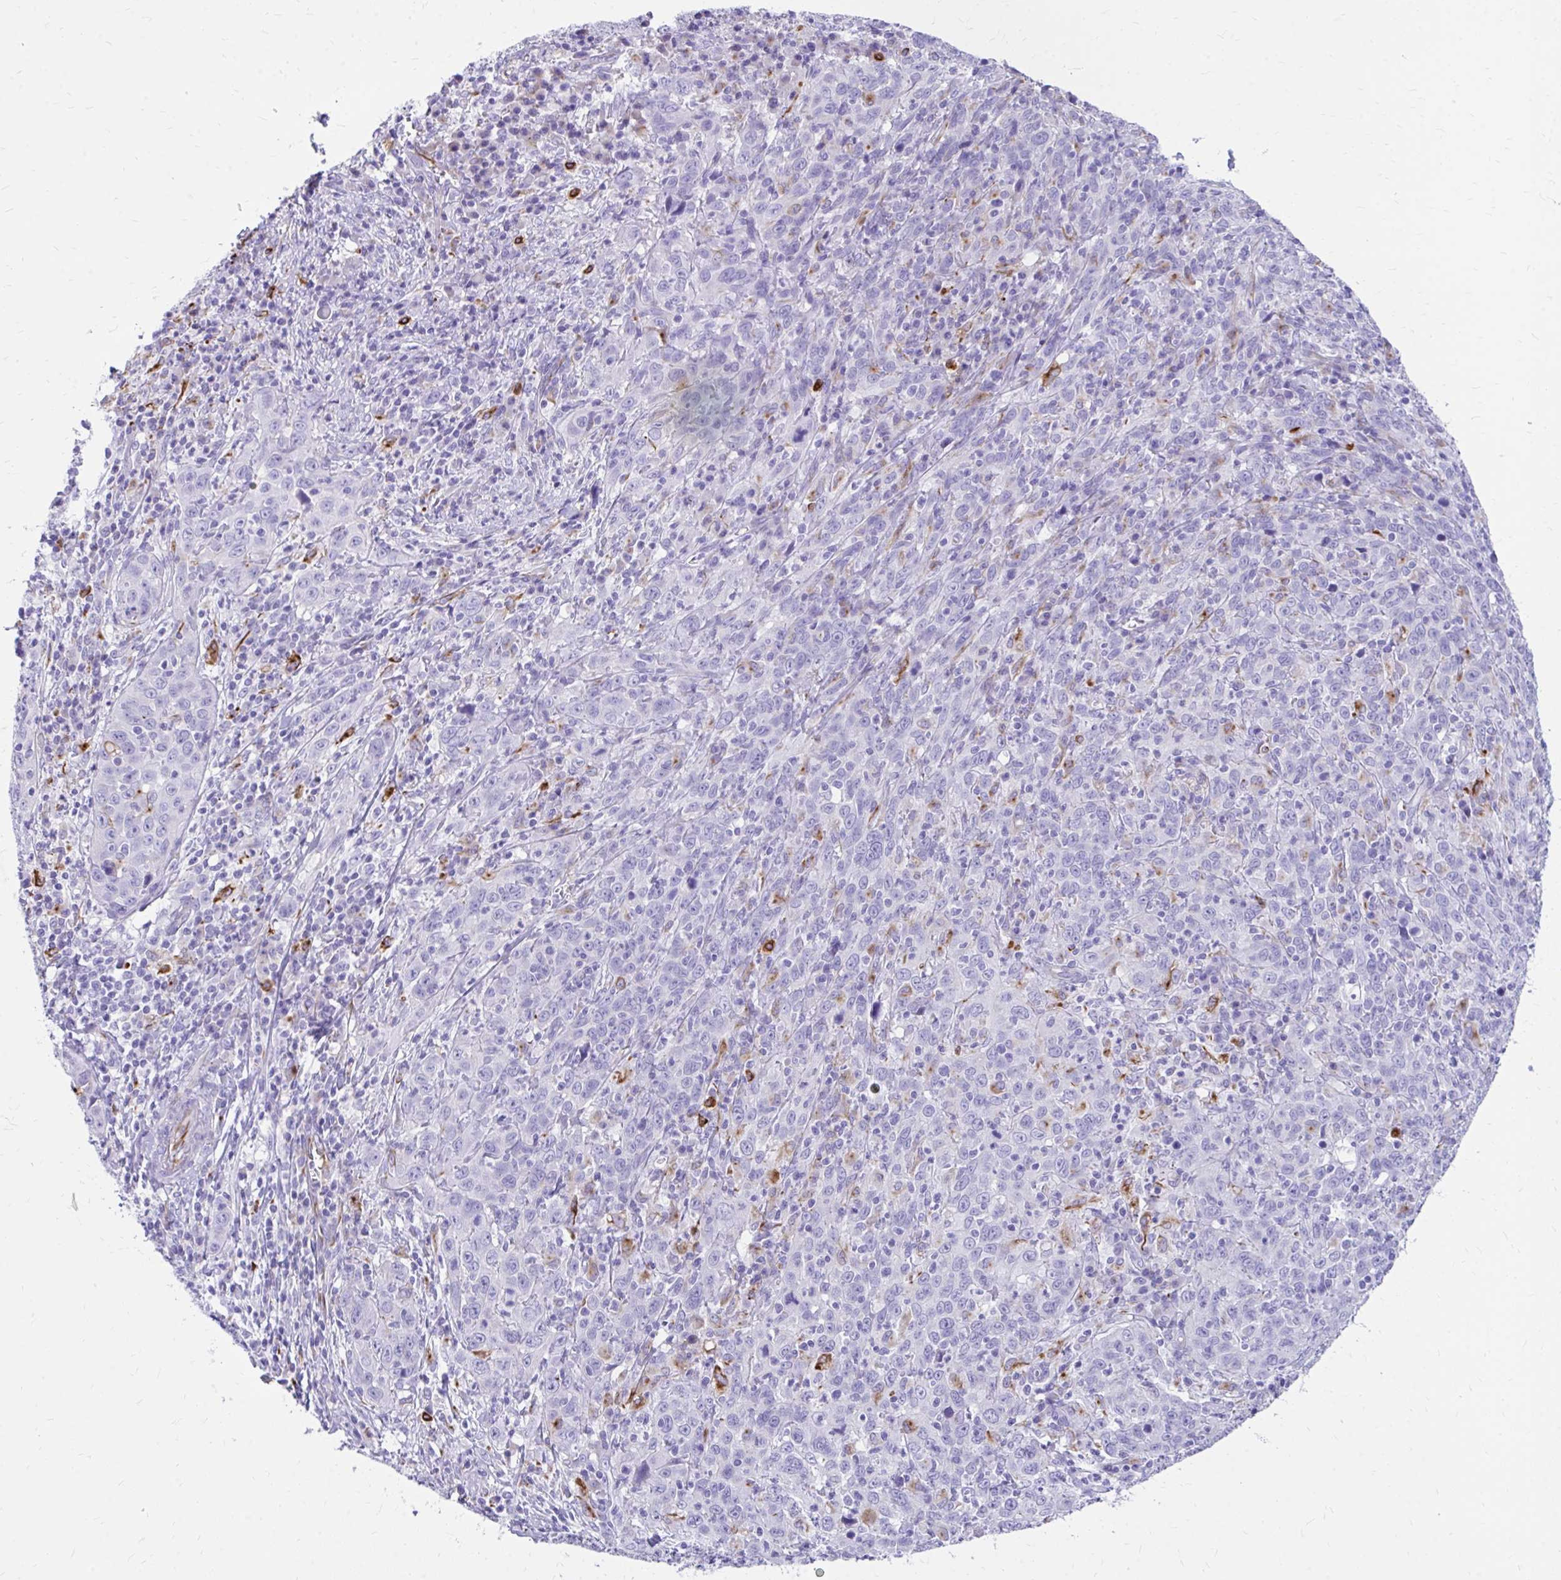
{"staining": {"intensity": "negative", "quantity": "none", "location": "none"}, "tissue": "cervical cancer", "cell_type": "Tumor cells", "image_type": "cancer", "snomed": [{"axis": "morphology", "description": "Squamous cell carcinoma, NOS"}, {"axis": "topography", "description": "Cervix"}], "caption": "IHC micrograph of neoplastic tissue: cervical cancer (squamous cell carcinoma) stained with DAB displays no significant protein expression in tumor cells. (DAB immunohistochemistry (IHC), high magnification).", "gene": "ZNF699", "patient": {"sex": "female", "age": 46}}